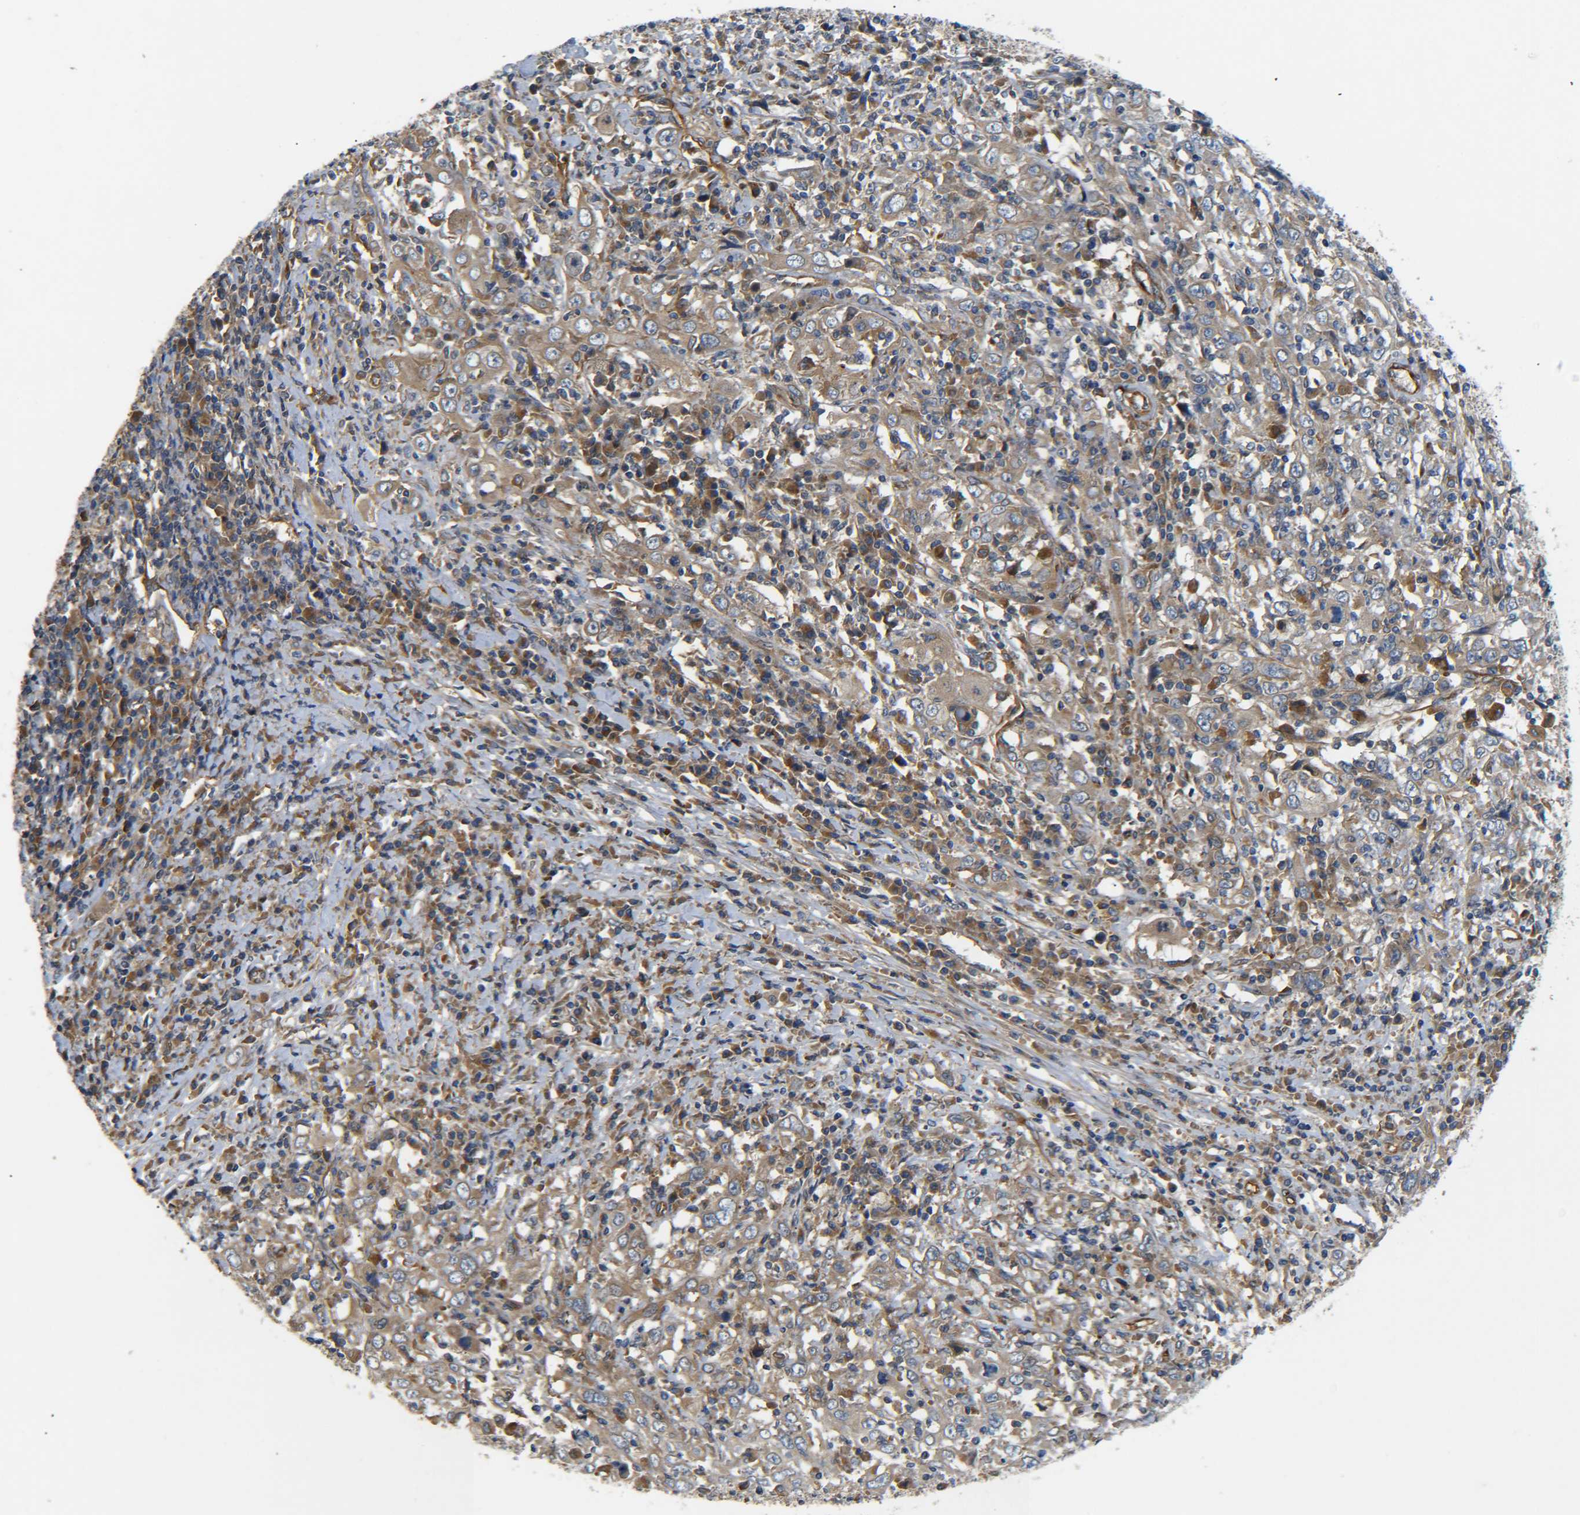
{"staining": {"intensity": "moderate", "quantity": "25%-75%", "location": "cytoplasmic/membranous"}, "tissue": "cervical cancer", "cell_type": "Tumor cells", "image_type": "cancer", "snomed": [{"axis": "morphology", "description": "Squamous cell carcinoma, NOS"}, {"axis": "topography", "description": "Cervix"}], "caption": "Approximately 25%-75% of tumor cells in human cervical cancer (squamous cell carcinoma) display moderate cytoplasmic/membranous protein staining as visualized by brown immunohistochemical staining.", "gene": "LRCH3", "patient": {"sex": "female", "age": 46}}